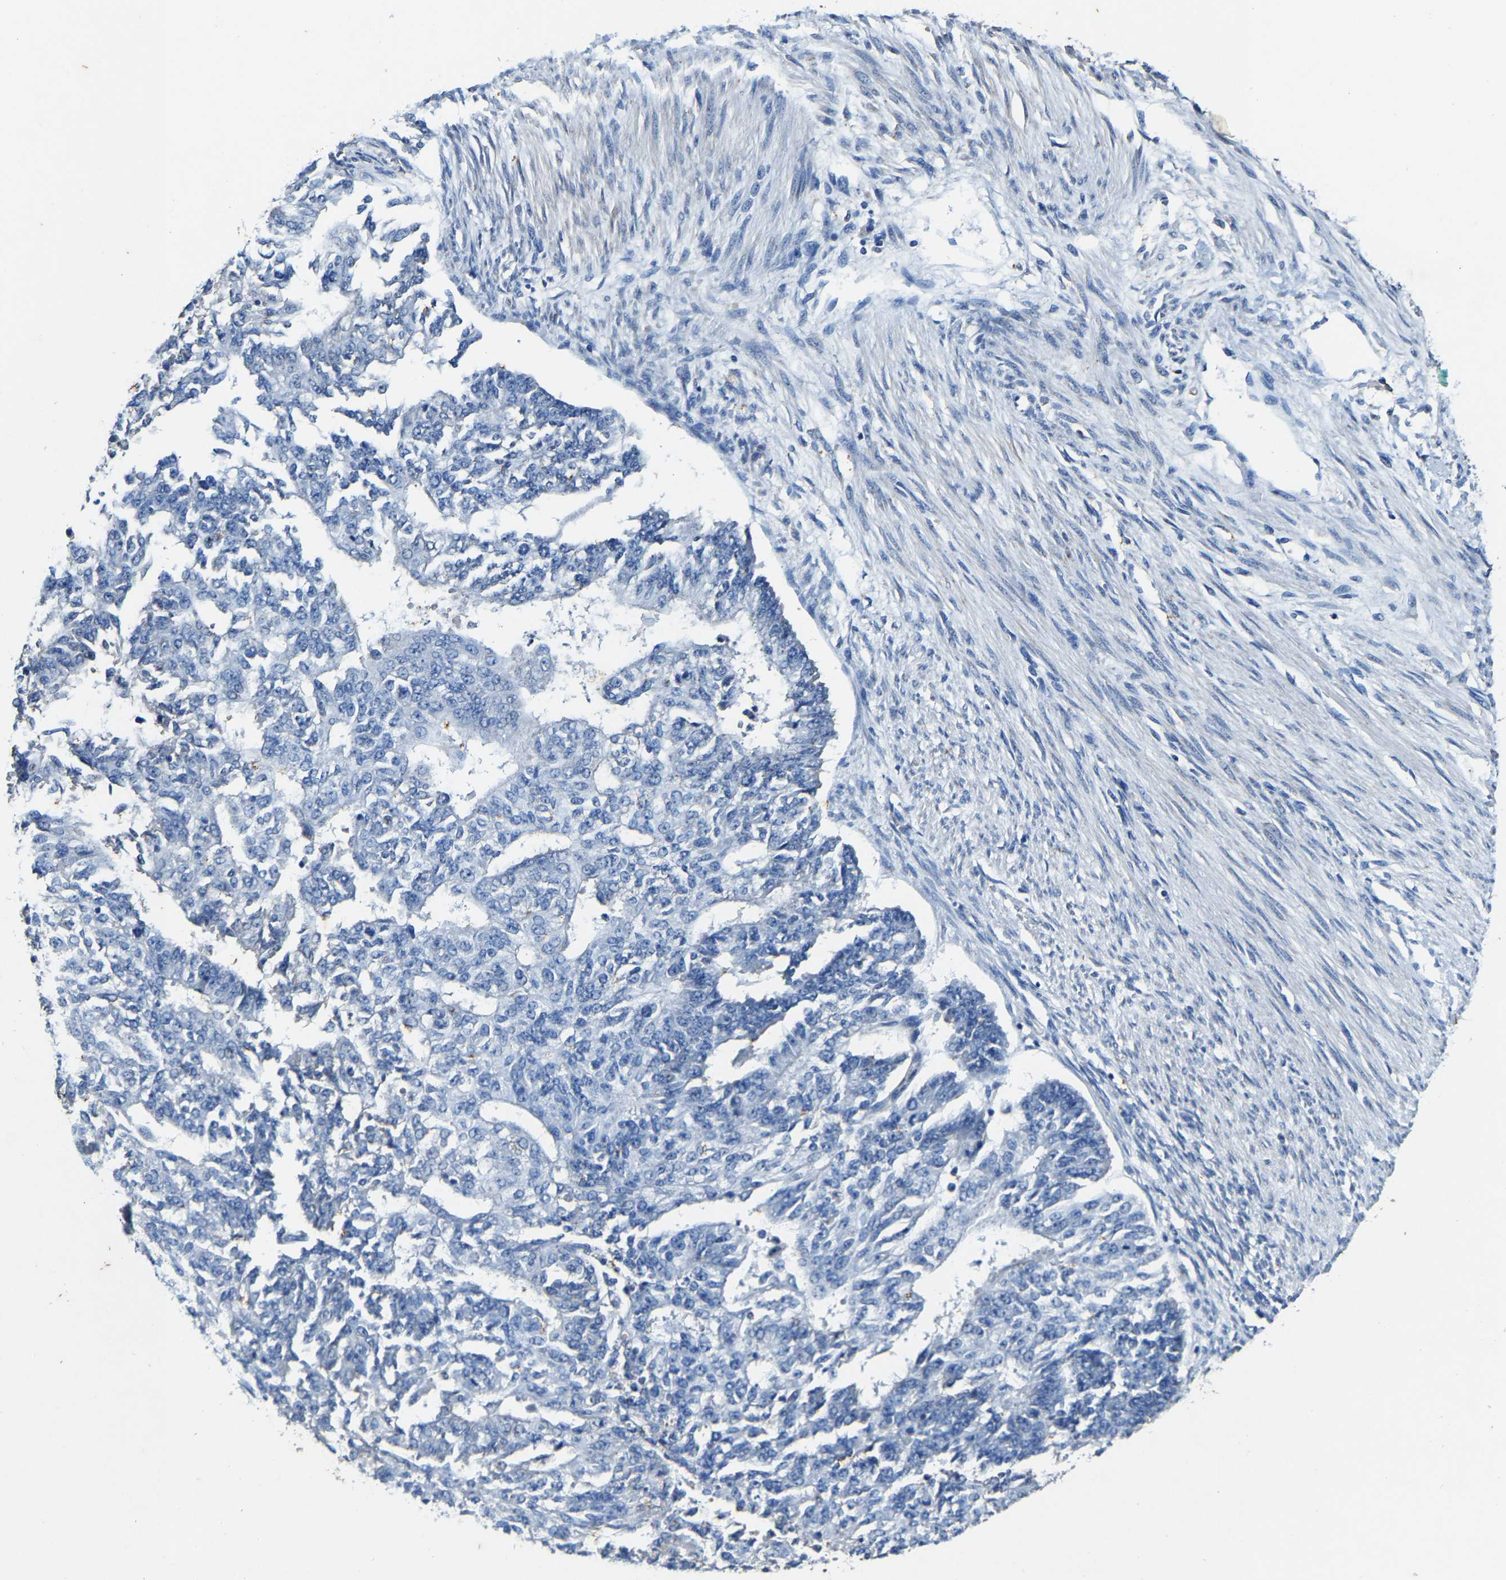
{"staining": {"intensity": "negative", "quantity": "none", "location": "none"}, "tissue": "endometrial cancer", "cell_type": "Tumor cells", "image_type": "cancer", "snomed": [{"axis": "morphology", "description": "Adenocarcinoma, NOS"}, {"axis": "topography", "description": "Endometrium"}], "caption": "Image shows no protein staining in tumor cells of endometrial cancer (adenocarcinoma) tissue.", "gene": "SLC25A25", "patient": {"sex": "female", "age": 32}}